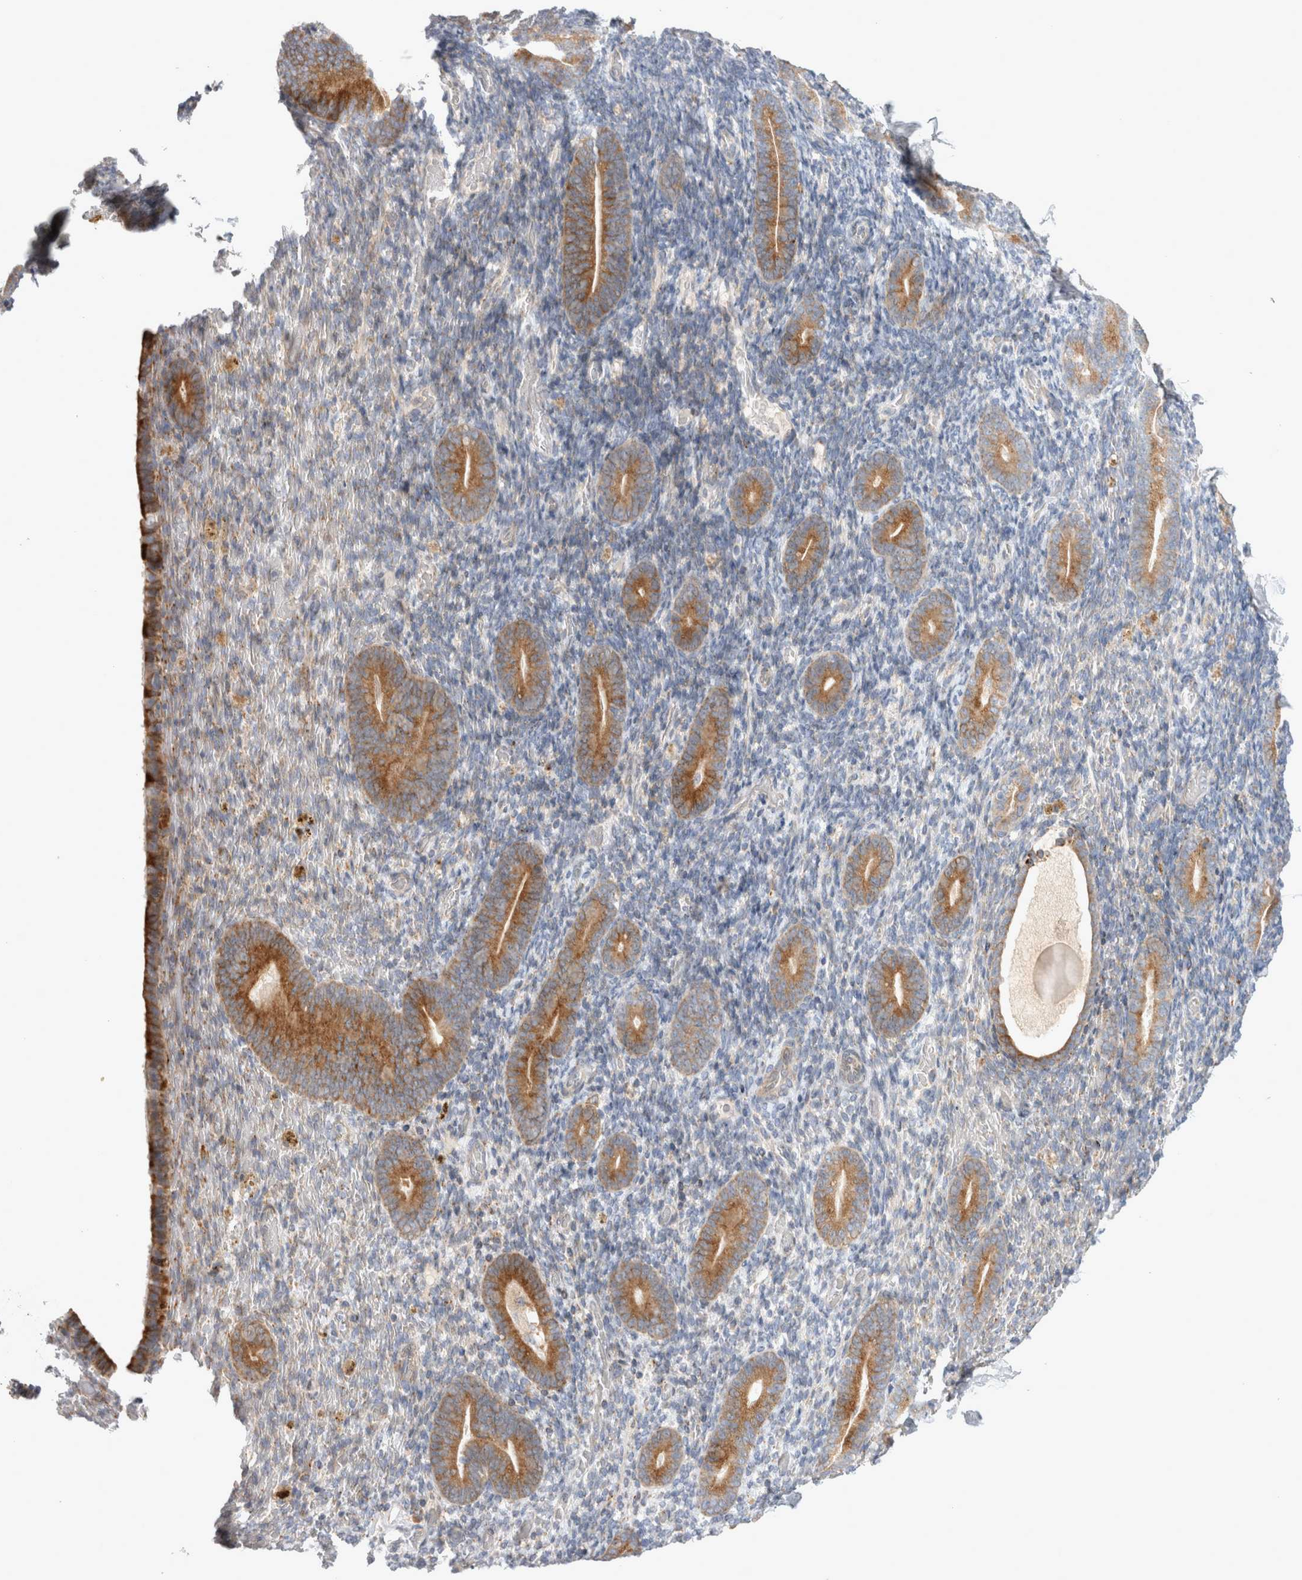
{"staining": {"intensity": "weak", "quantity": "<25%", "location": "cytoplasmic/membranous"}, "tissue": "endometrium", "cell_type": "Cells in endometrial stroma", "image_type": "normal", "snomed": [{"axis": "morphology", "description": "Normal tissue, NOS"}, {"axis": "topography", "description": "Endometrium"}], "caption": "Cells in endometrial stroma show no significant positivity in normal endometrium. (DAB immunohistochemistry (IHC) with hematoxylin counter stain).", "gene": "TRMT9B", "patient": {"sex": "female", "age": 51}}